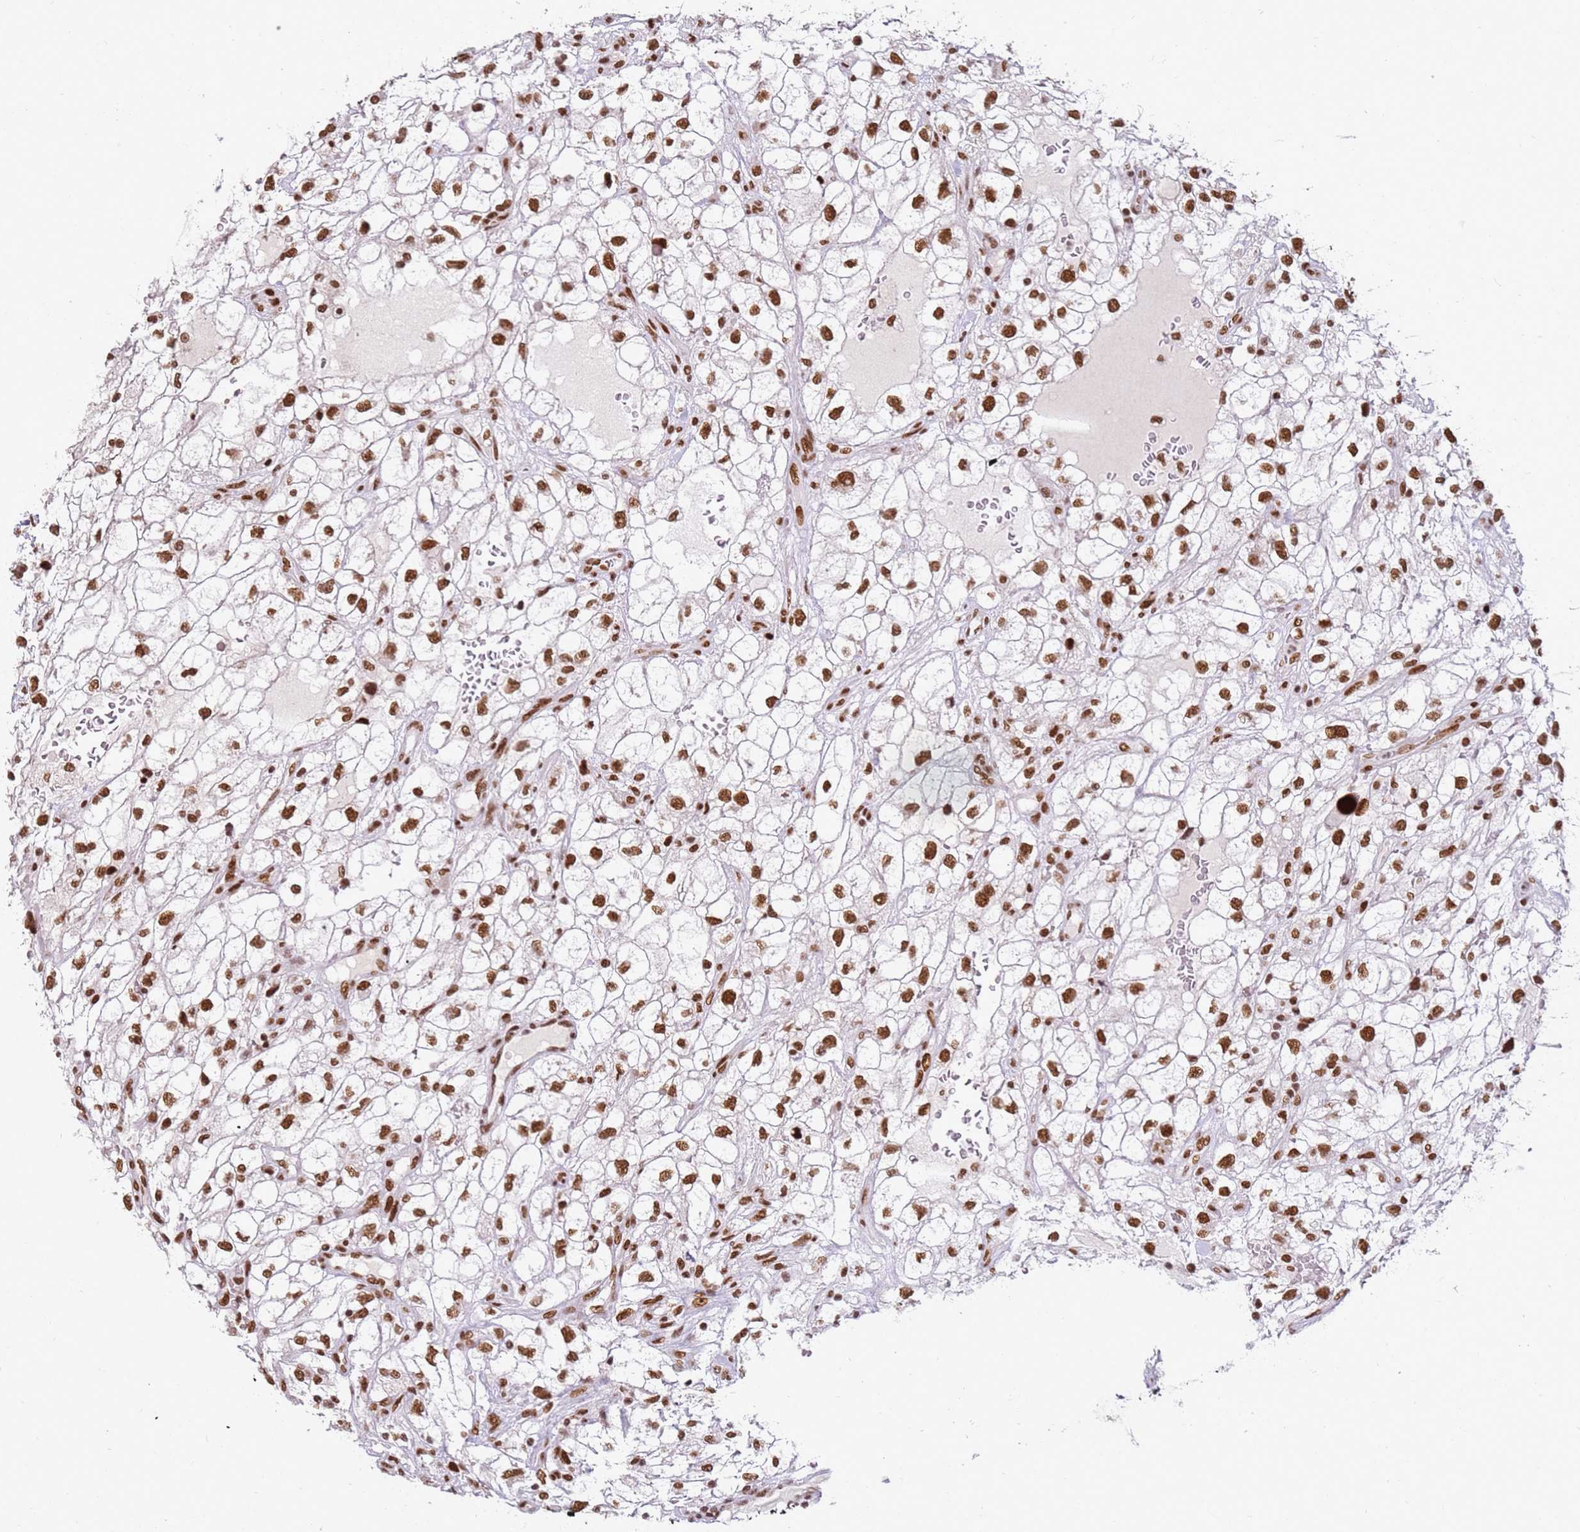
{"staining": {"intensity": "strong", "quantity": ">75%", "location": "nuclear"}, "tissue": "renal cancer", "cell_type": "Tumor cells", "image_type": "cancer", "snomed": [{"axis": "morphology", "description": "Adenocarcinoma, NOS"}, {"axis": "topography", "description": "Kidney"}], "caption": "Adenocarcinoma (renal) stained with immunohistochemistry (IHC) exhibits strong nuclear positivity in approximately >75% of tumor cells.", "gene": "TENT4A", "patient": {"sex": "male", "age": 59}}